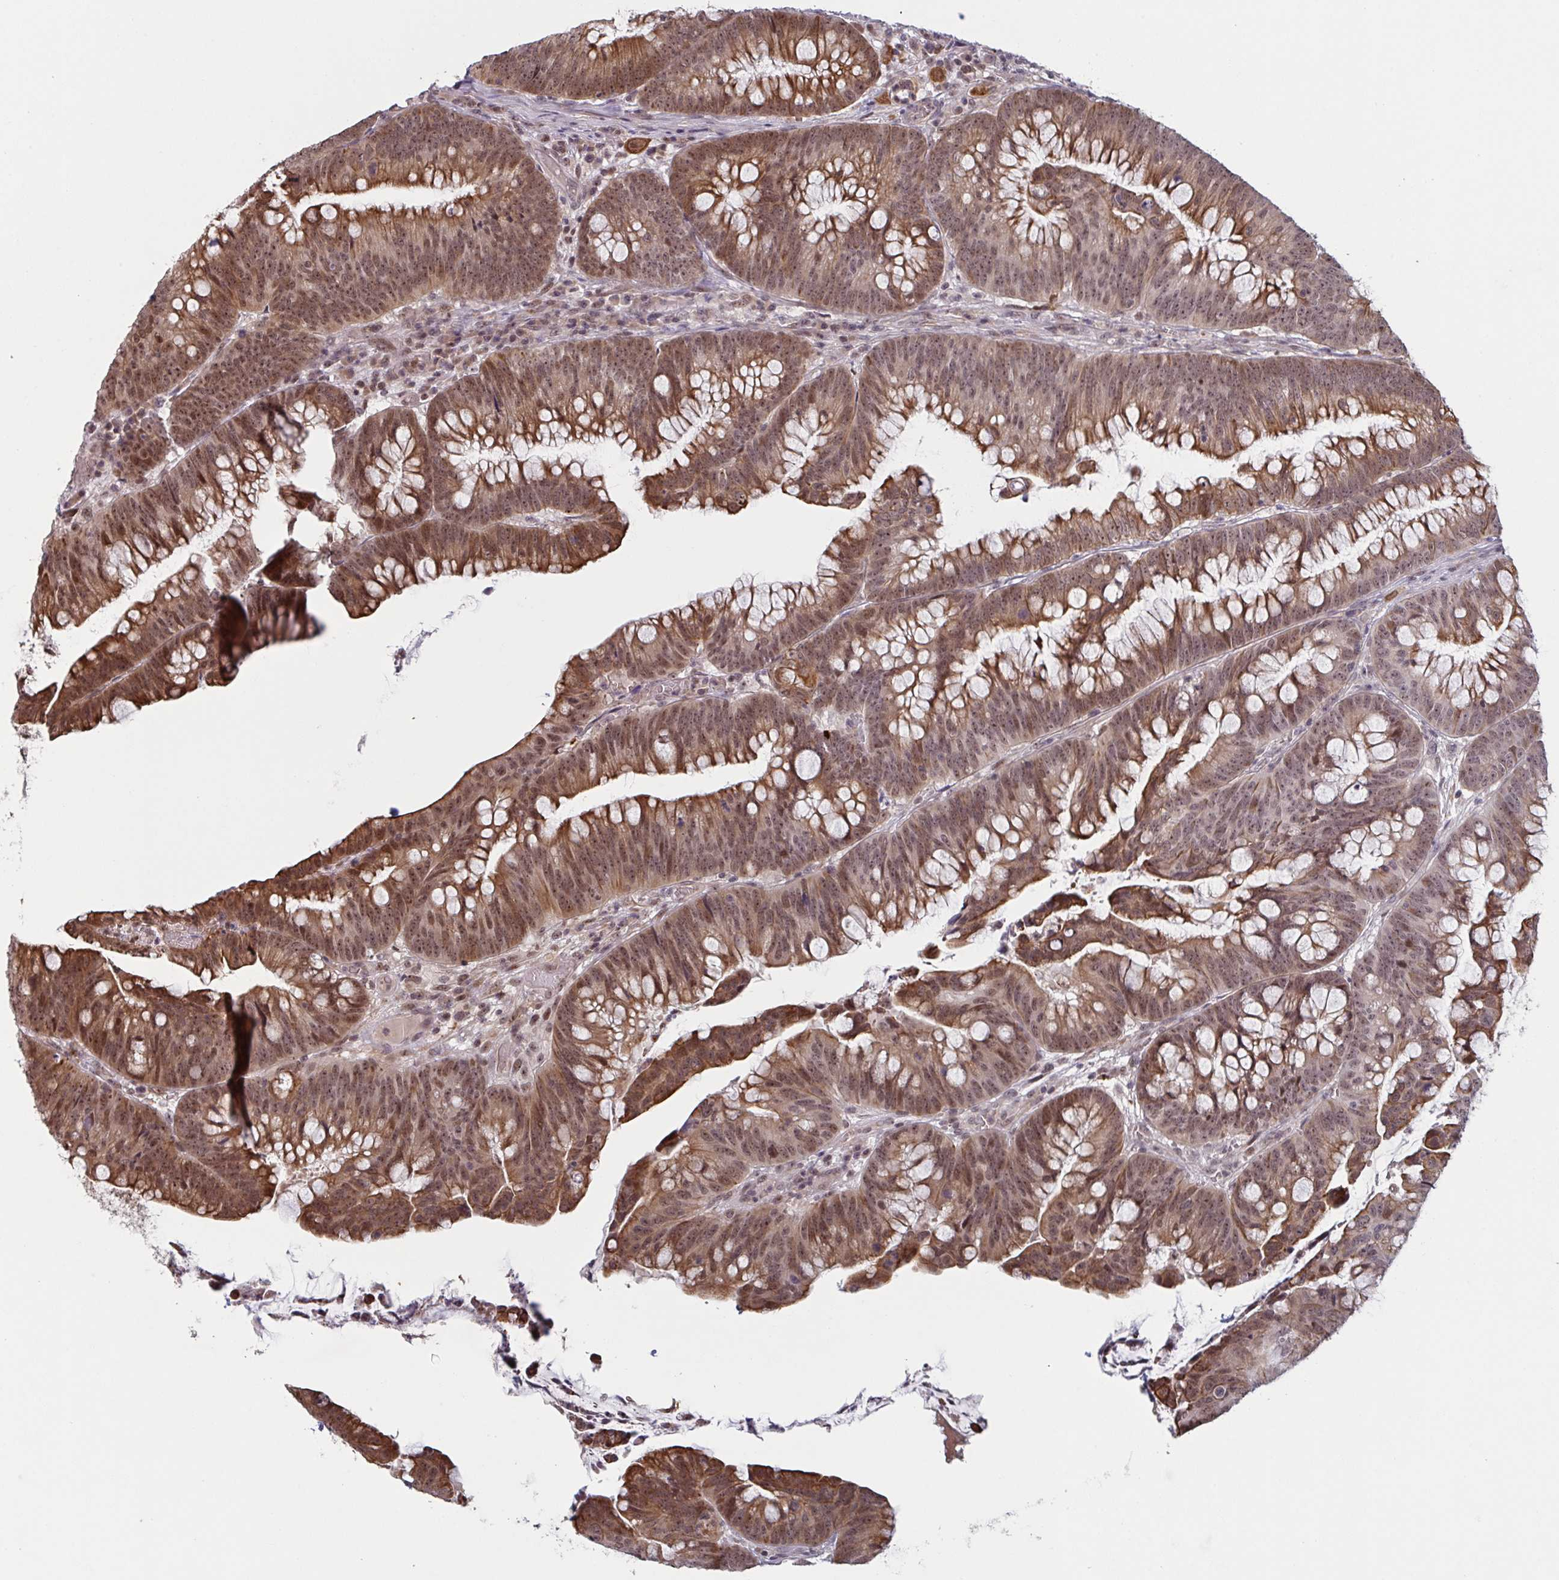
{"staining": {"intensity": "strong", "quantity": ">75%", "location": "cytoplasmic/membranous,nuclear"}, "tissue": "colorectal cancer", "cell_type": "Tumor cells", "image_type": "cancer", "snomed": [{"axis": "morphology", "description": "Adenocarcinoma, NOS"}, {"axis": "topography", "description": "Colon"}], "caption": "Immunohistochemistry photomicrograph of neoplastic tissue: colorectal cancer (adenocarcinoma) stained using IHC shows high levels of strong protein expression localized specifically in the cytoplasmic/membranous and nuclear of tumor cells, appearing as a cytoplasmic/membranous and nuclear brown color.", "gene": "NLRP13", "patient": {"sex": "male", "age": 62}}